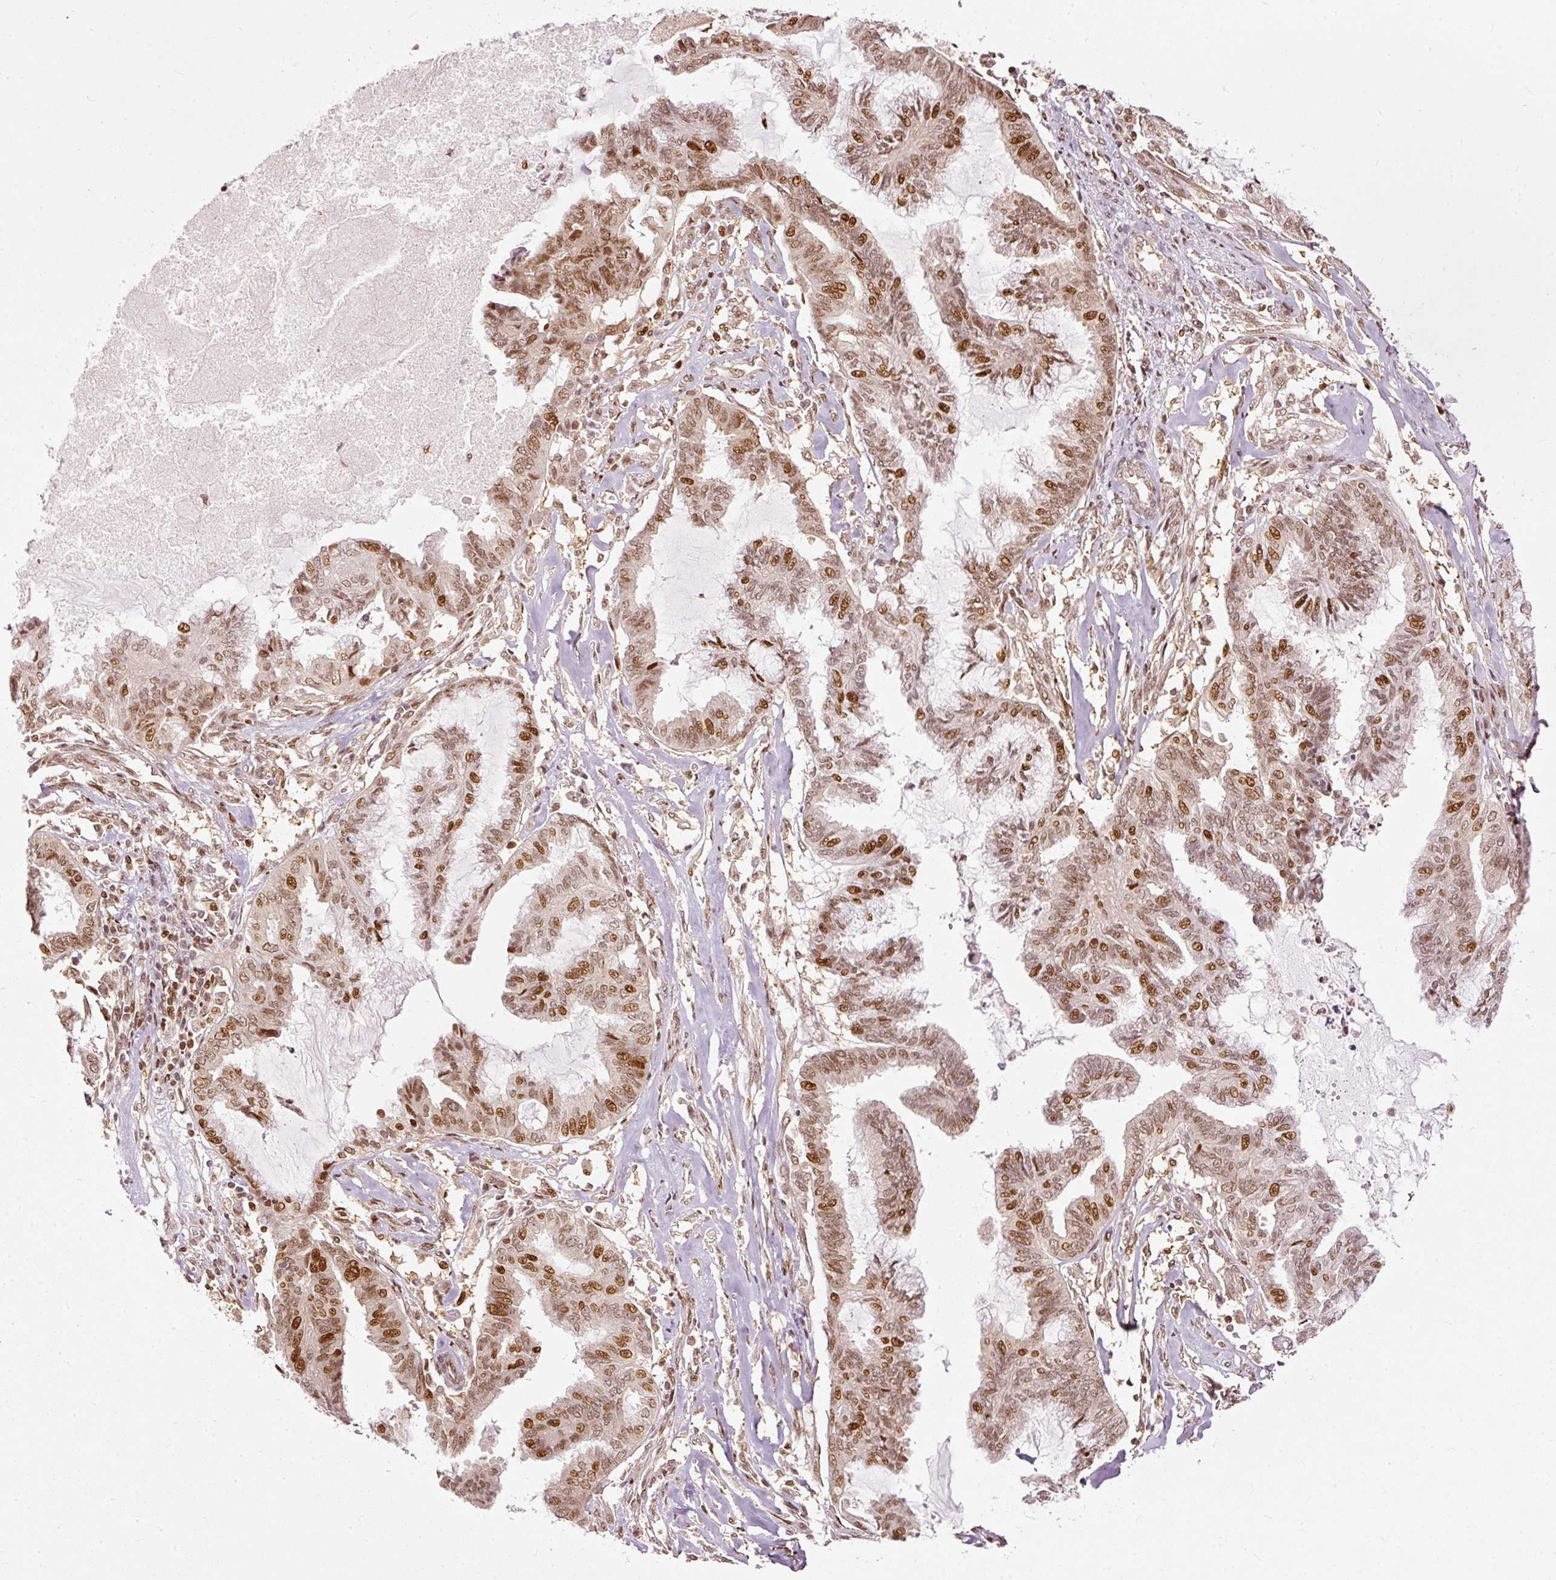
{"staining": {"intensity": "moderate", "quantity": ">75%", "location": "nuclear"}, "tissue": "endometrial cancer", "cell_type": "Tumor cells", "image_type": "cancer", "snomed": [{"axis": "morphology", "description": "Adenocarcinoma, NOS"}, {"axis": "topography", "description": "Endometrium"}], "caption": "Protein analysis of adenocarcinoma (endometrial) tissue shows moderate nuclear expression in about >75% of tumor cells.", "gene": "ZNF778", "patient": {"sex": "female", "age": 86}}